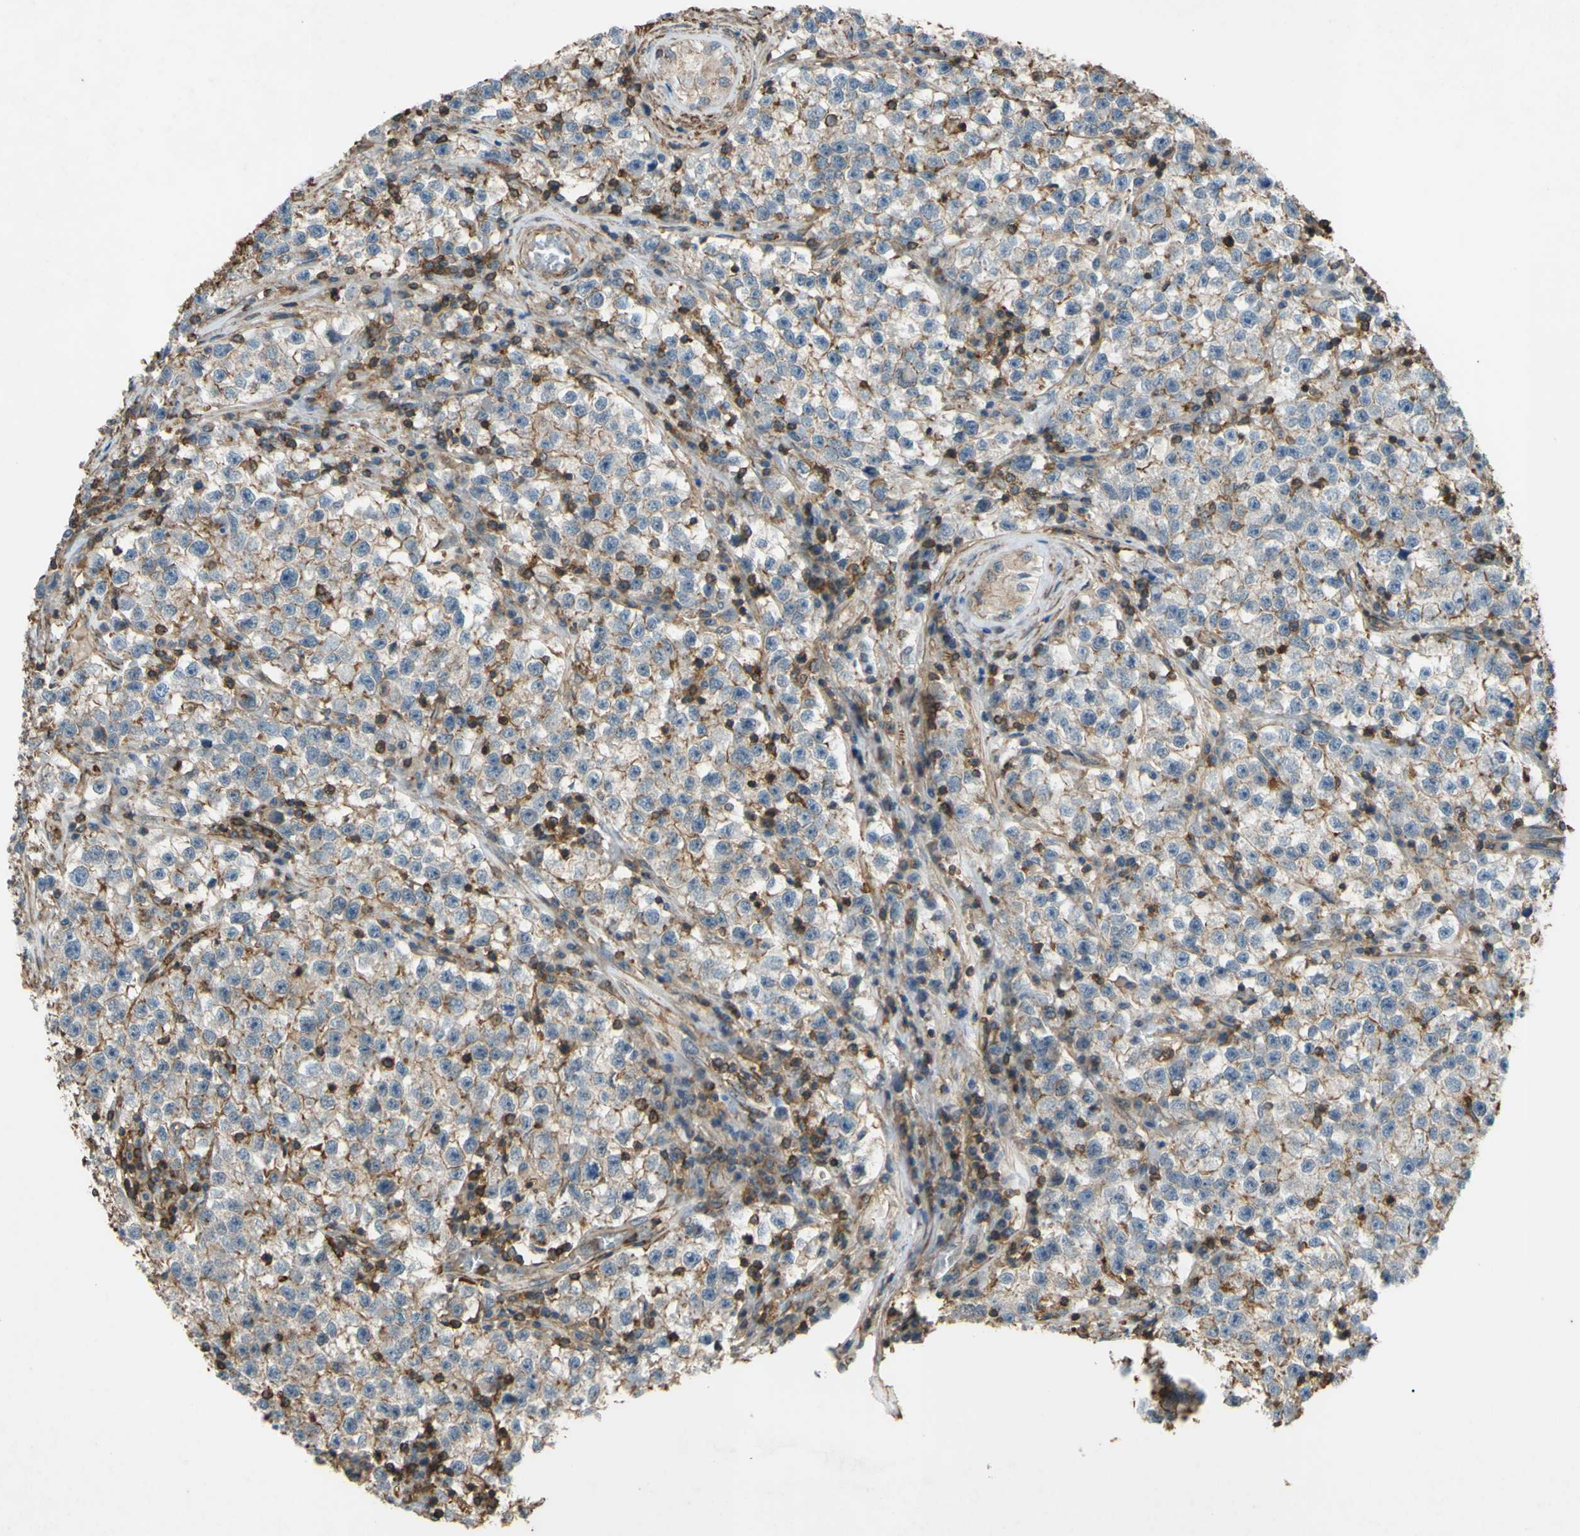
{"staining": {"intensity": "moderate", "quantity": "25%-75%", "location": "cytoplasmic/membranous"}, "tissue": "testis cancer", "cell_type": "Tumor cells", "image_type": "cancer", "snomed": [{"axis": "morphology", "description": "Seminoma, NOS"}, {"axis": "topography", "description": "Testis"}], "caption": "Immunohistochemical staining of human seminoma (testis) demonstrates medium levels of moderate cytoplasmic/membranous protein staining in about 25%-75% of tumor cells. (brown staining indicates protein expression, while blue staining denotes nuclei).", "gene": "ADD3", "patient": {"sex": "male", "age": 22}}